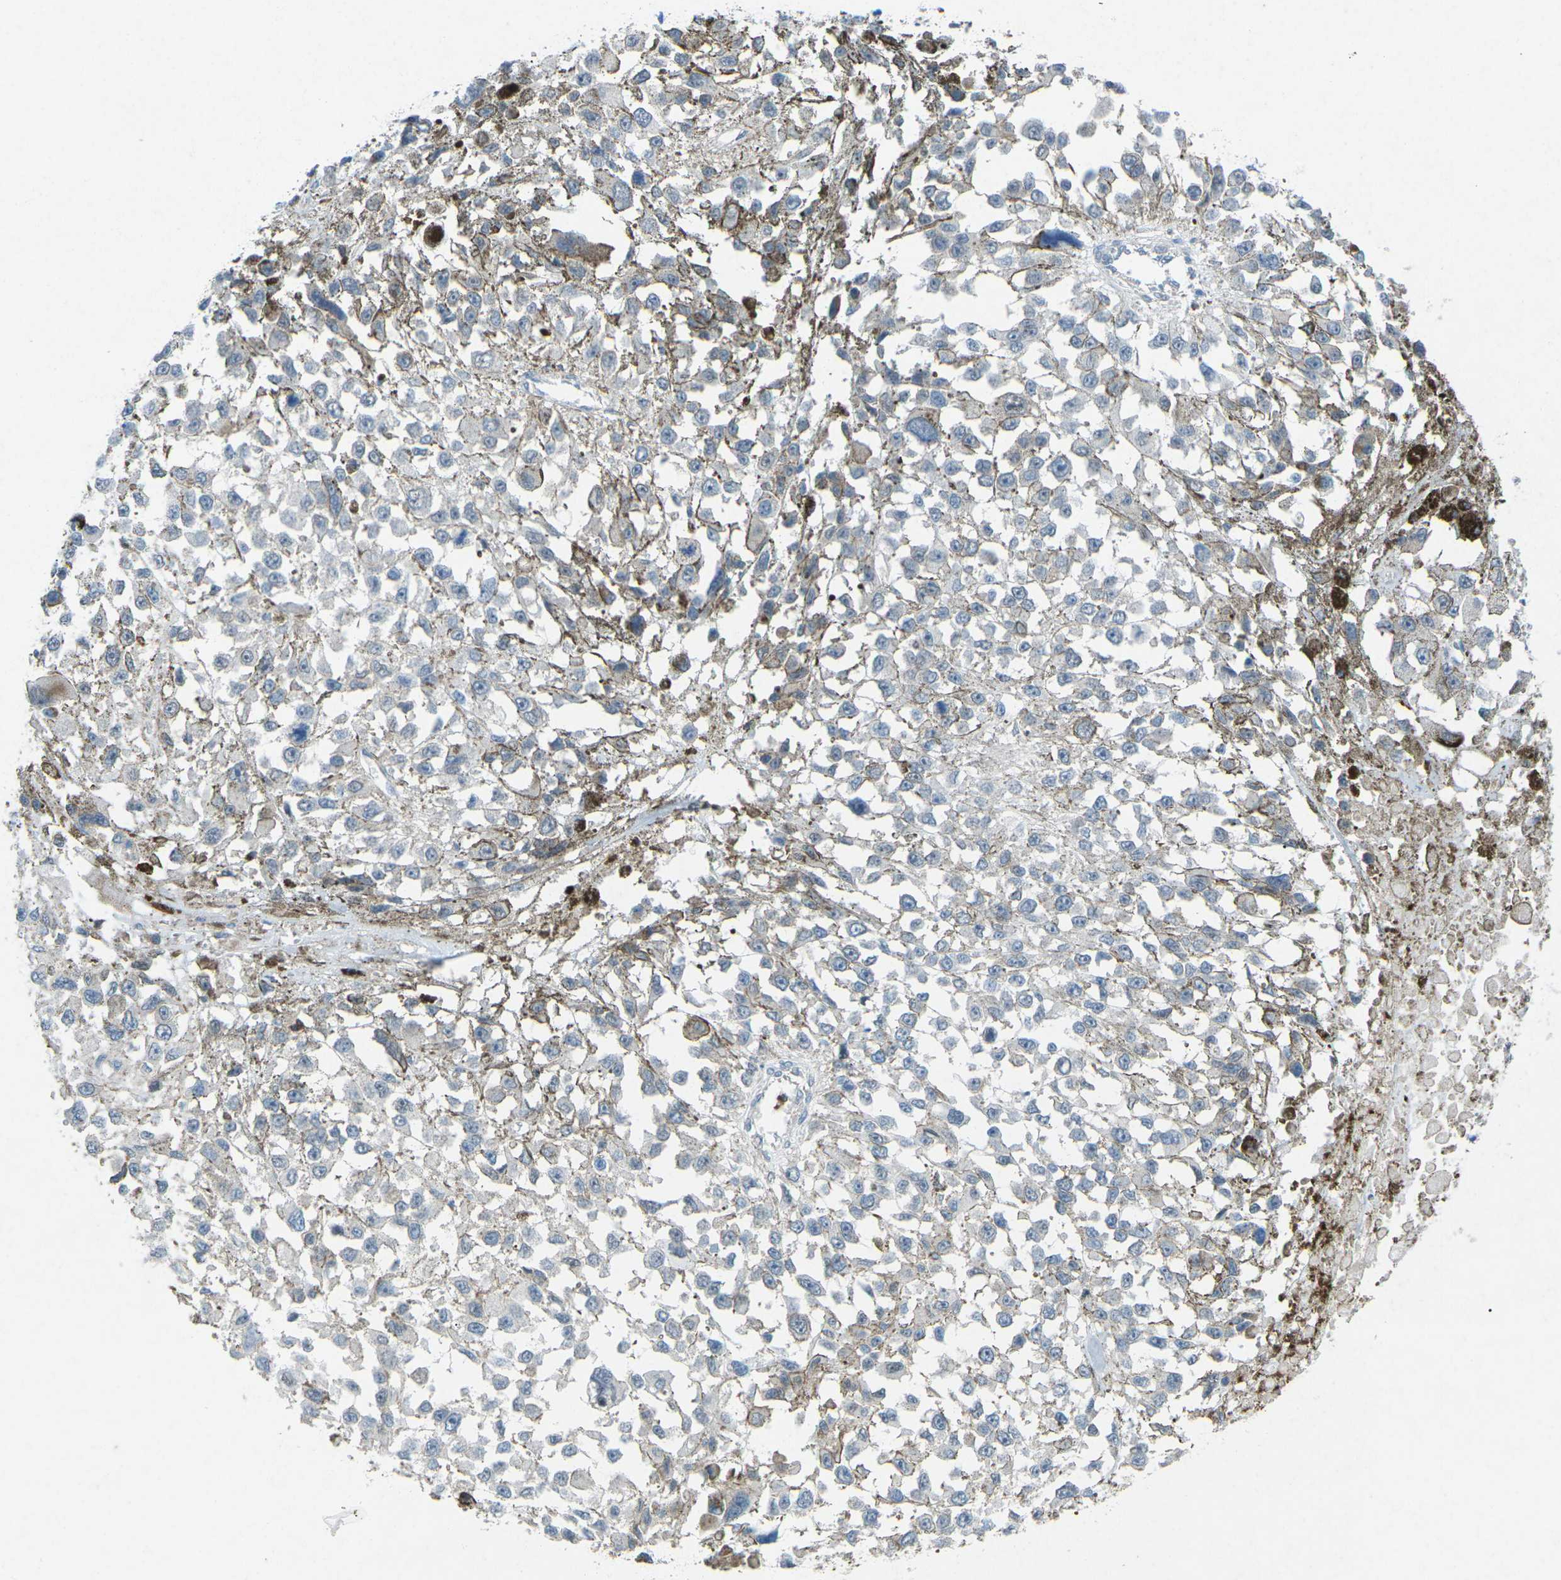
{"staining": {"intensity": "negative", "quantity": "none", "location": "none"}, "tissue": "melanoma", "cell_type": "Tumor cells", "image_type": "cancer", "snomed": [{"axis": "morphology", "description": "Malignant melanoma, Metastatic site"}, {"axis": "topography", "description": "Lymph node"}], "caption": "Immunohistochemistry of malignant melanoma (metastatic site) demonstrates no expression in tumor cells. Brightfield microscopy of IHC stained with DAB (brown) and hematoxylin (blue), captured at high magnification.", "gene": "STK11", "patient": {"sex": "male", "age": 59}}